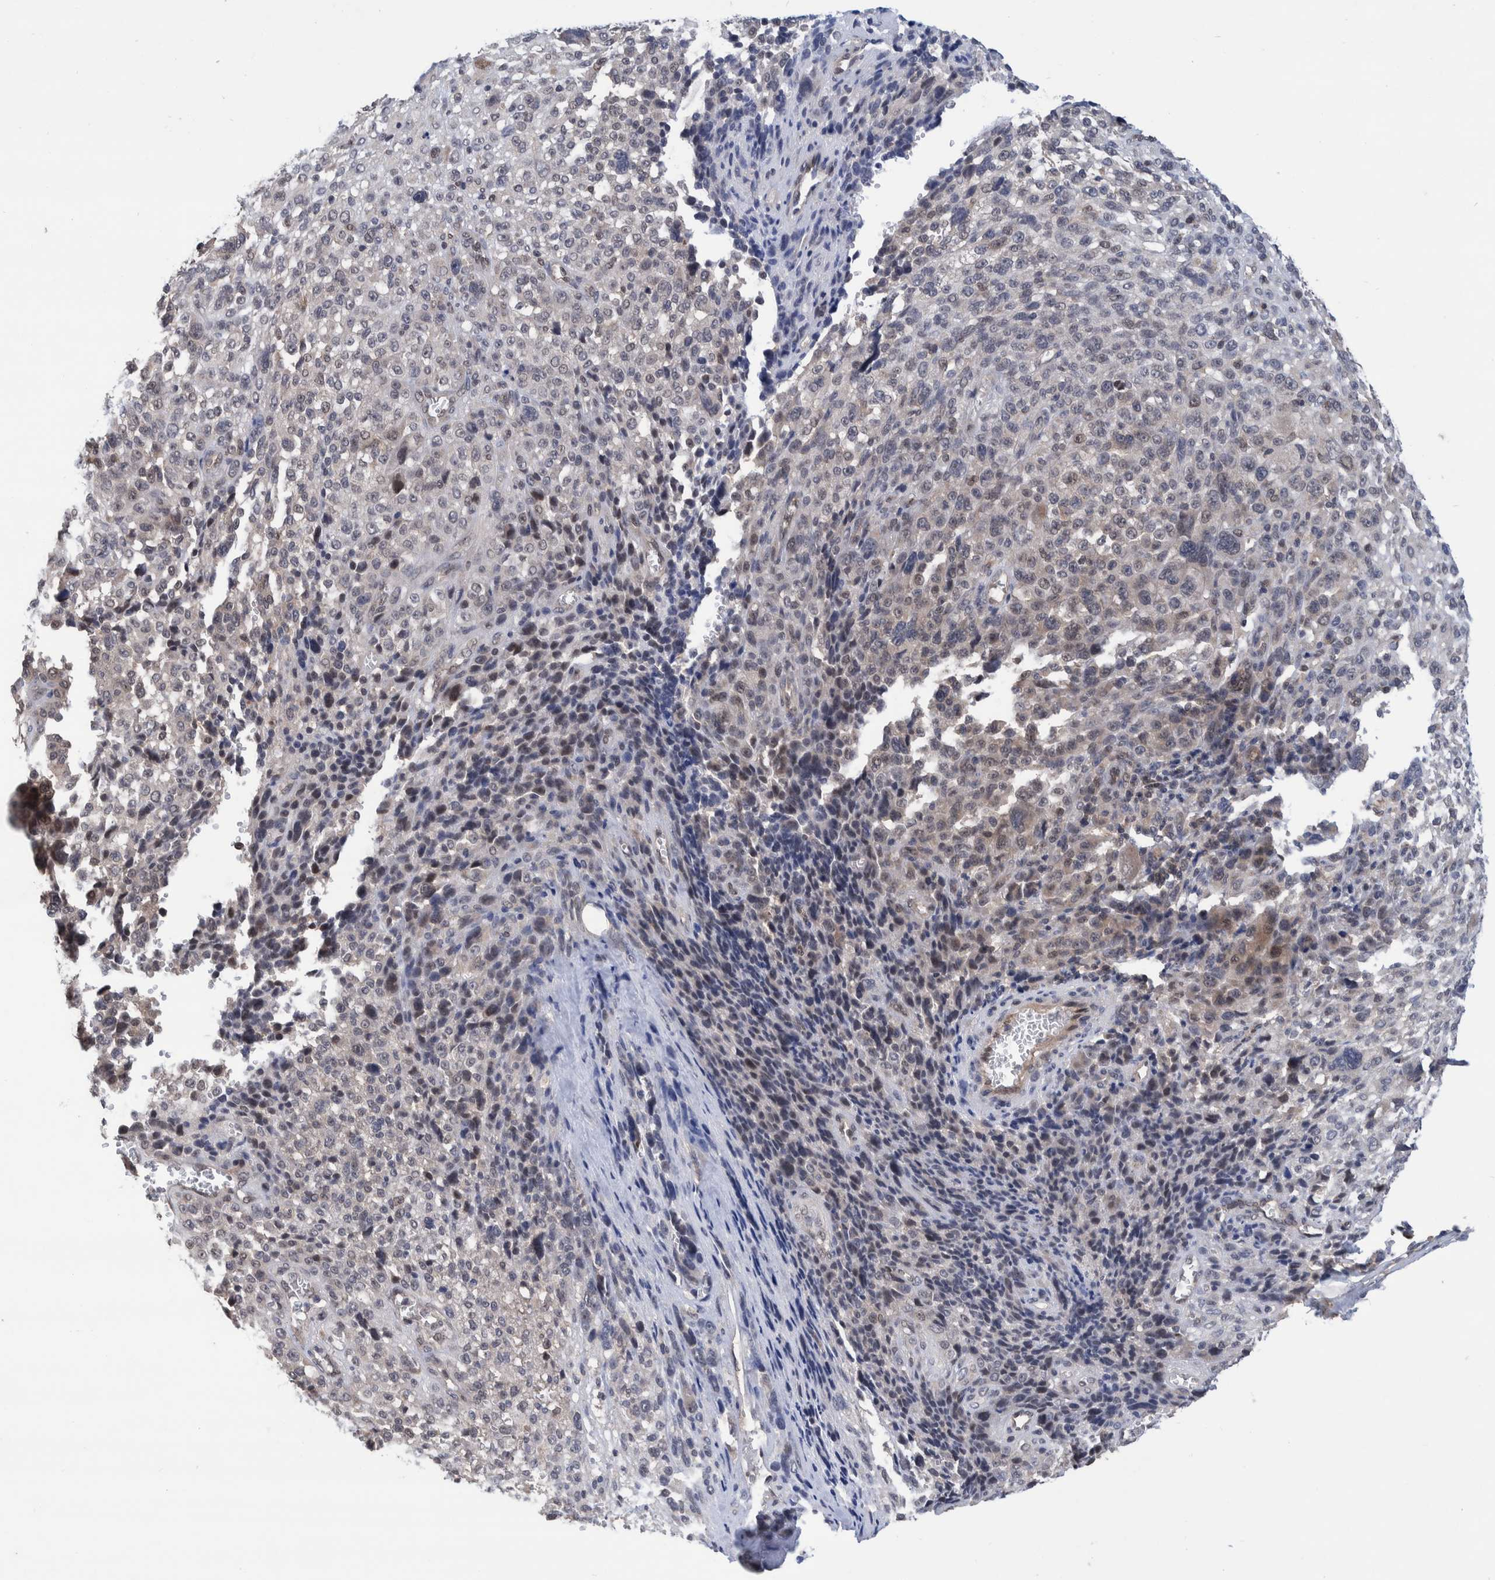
{"staining": {"intensity": "negative", "quantity": "none", "location": "none"}, "tissue": "melanoma", "cell_type": "Tumor cells", "image_type": "cancer", "snomed": [{"axis": "morphology", "description": "Malignant melanoma, NOS"}, {"axis": "topography", "description": "Skin"}], "caption": "Melanoma was stained to show a protein in brown. There is no significant positivity in tumor cells.", "gene": "PLPBP", "patient": {"sex": "female", "age": 55}}